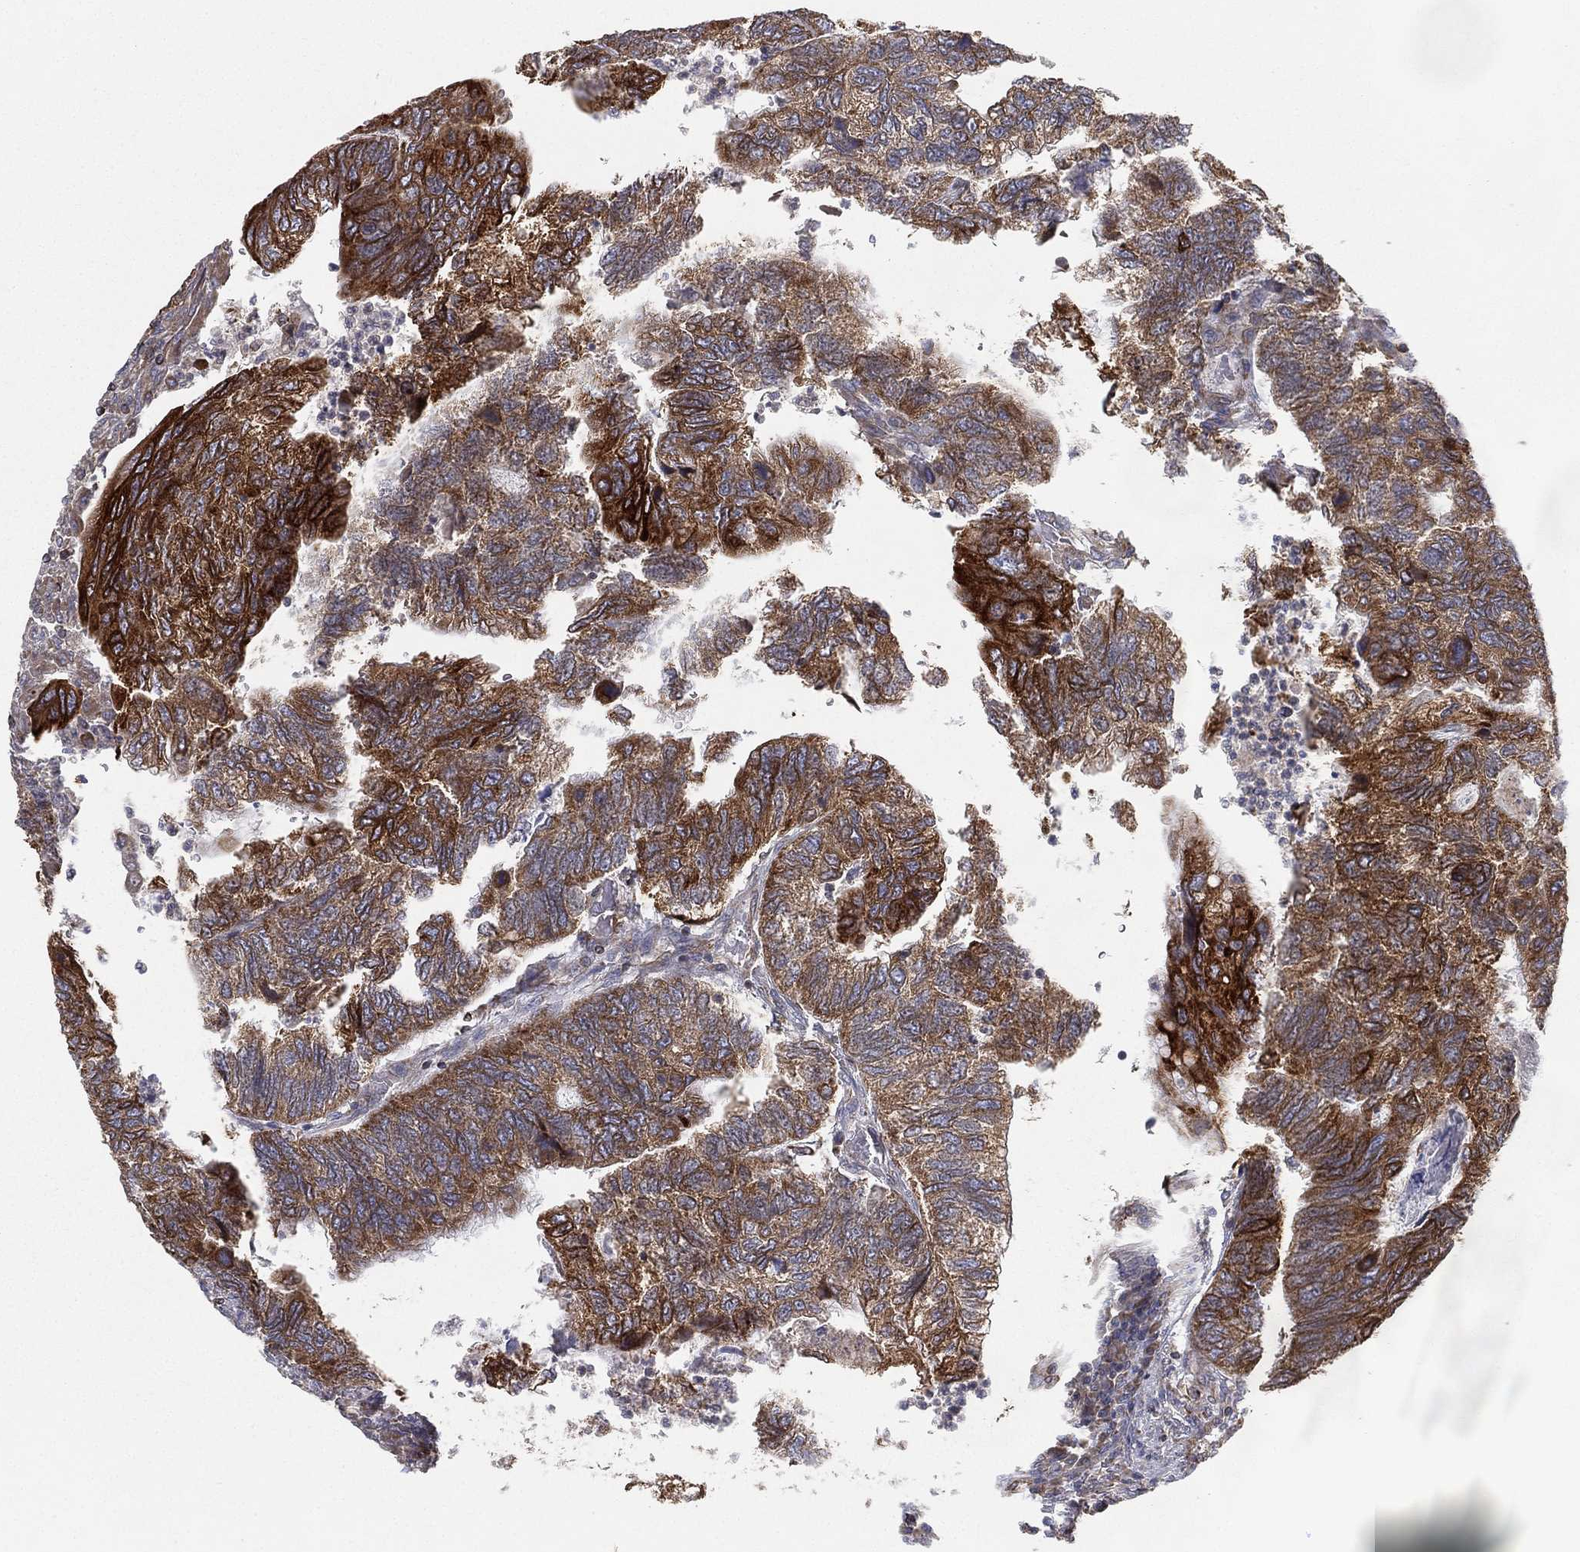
{"staining": {"intensity": "moderate", "quantity": "25%-75%", "location": "cytoplasmic/membranous"}, "tissue": "colorectal cancer", "cell_type": "Tumor cells", "image_type": "cancer", "snomed": [{"axis": "morphology", "description": "Adenocarcinoma, NOS"}, {"axis": "topography", "description": "Colon"}], "caption": "The histopathology image displays a brown stain indicating the presence of a protein in the cytoplasmic/membranous of tumor cells in adenocarcinoma (colorectal).", "gene": "CYB5B", "patient": {"sex": "female", "age": 67}}